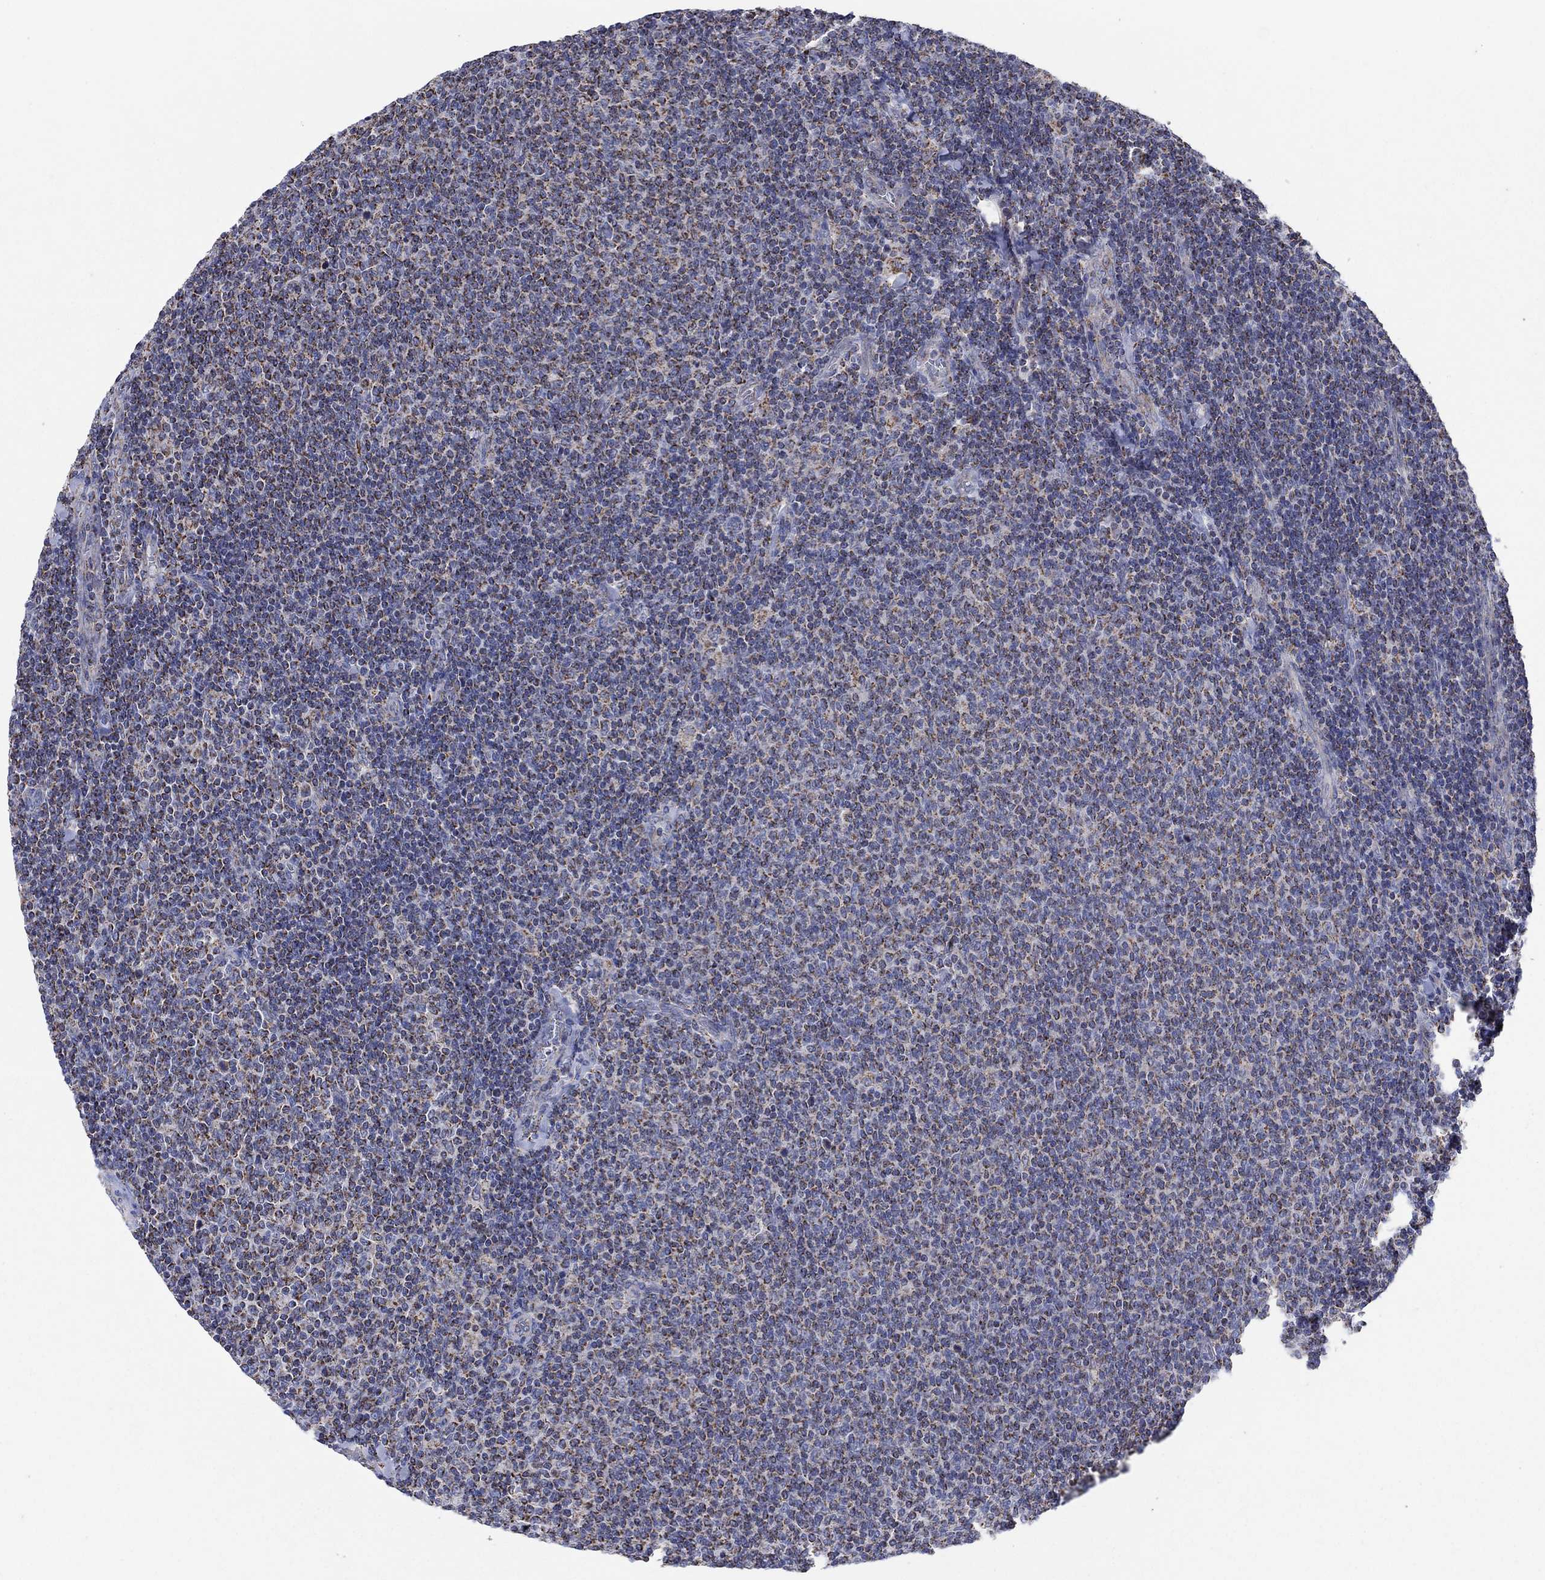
{"staining": {"intensity": "strong", "quantity": "25%-75%", "location": "cytoplasmic/membranous"}, "tissue": "lymphoma", "cell_type": "Tumor cells", "image_type": "cancer", "snomed": [{"axis": "morphology", "description": "Malignant lymphoma, non-Hodgkin's type, Low grade"}, {"axis": "topography", "description": "Lymph node"}], "caption": "Immunohistochemistry photomicrograph of neoplastic tissue: human malignant lymphoma, non-Hodgkin's type (low-grade) stained using immunohistochemistry shows high levels of strong protein expression localized specifically in the cytoplasmic/membranous of tumor cells, appearing as a cytoplasmic/membranous brown color.", "gene": "C9orf85", "patient": {"sex": "male", "age": 52}}